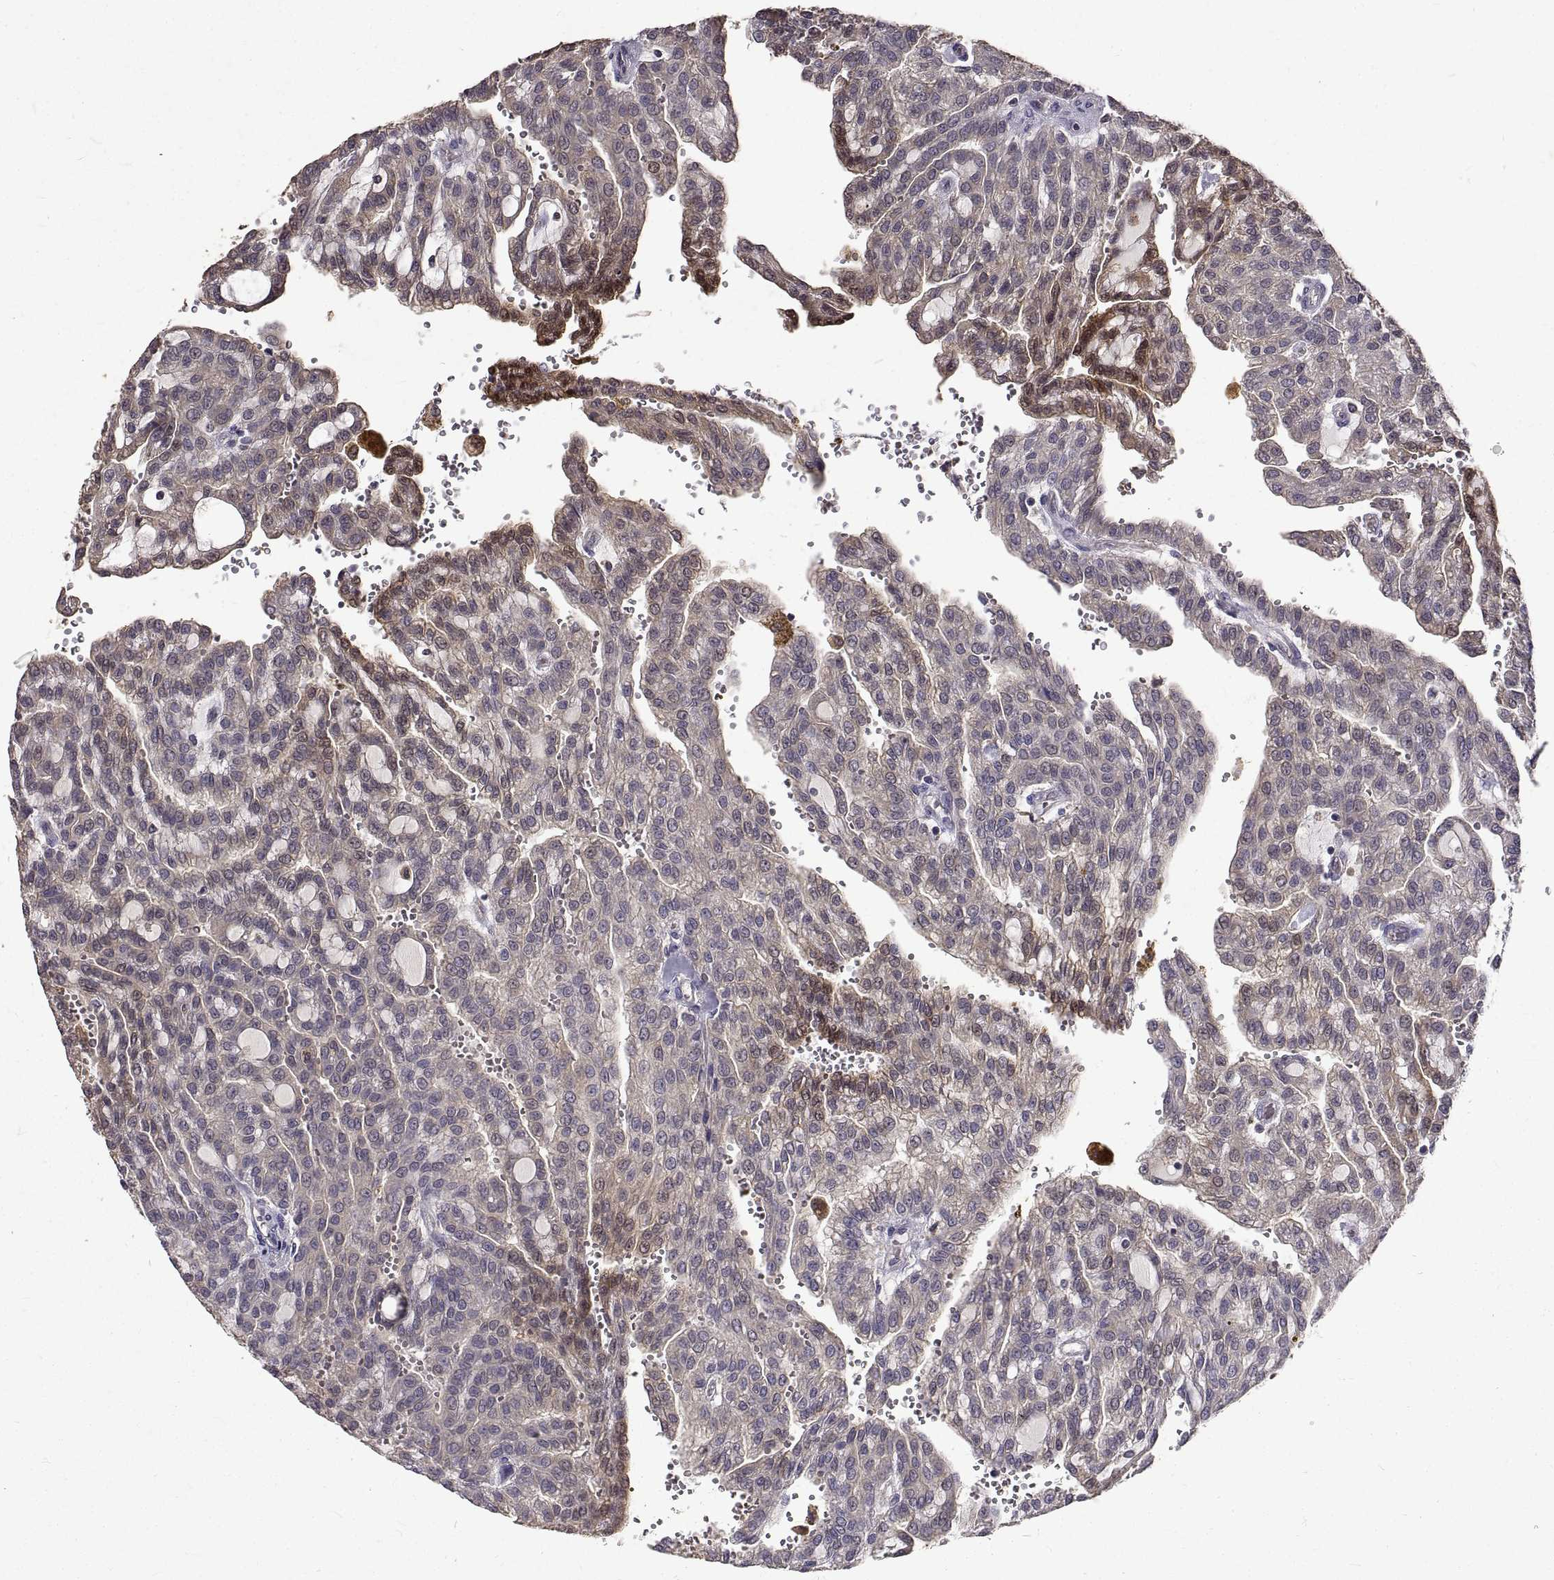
{"staining": {"intensity": "moderate", "quantity": "<25%", "location": "cytoplasmic/membranous,nuclear"}, "tissue": "renal cancer", "cell_type": "Tumor cells", "image_type": "cancer", "snomed": [{"axis": "morphology", "description": "Adenocarcinoma, NOS"}, {"axis": "topography", "description": "Kidney"}], "caption": "Immunohistochemistry photomicrograph of neoplastic tissue: human renal cancer stained using IHC demonstrates low levels of moderate protein expression localized specifically in the cytoplasmic/membranous and nuclear of tumor cells, appearing as a cytoplasmic/membranous and nuclear brown color.", "gene": "PEA15", "patient": {"sex": "male", "age": 63}}